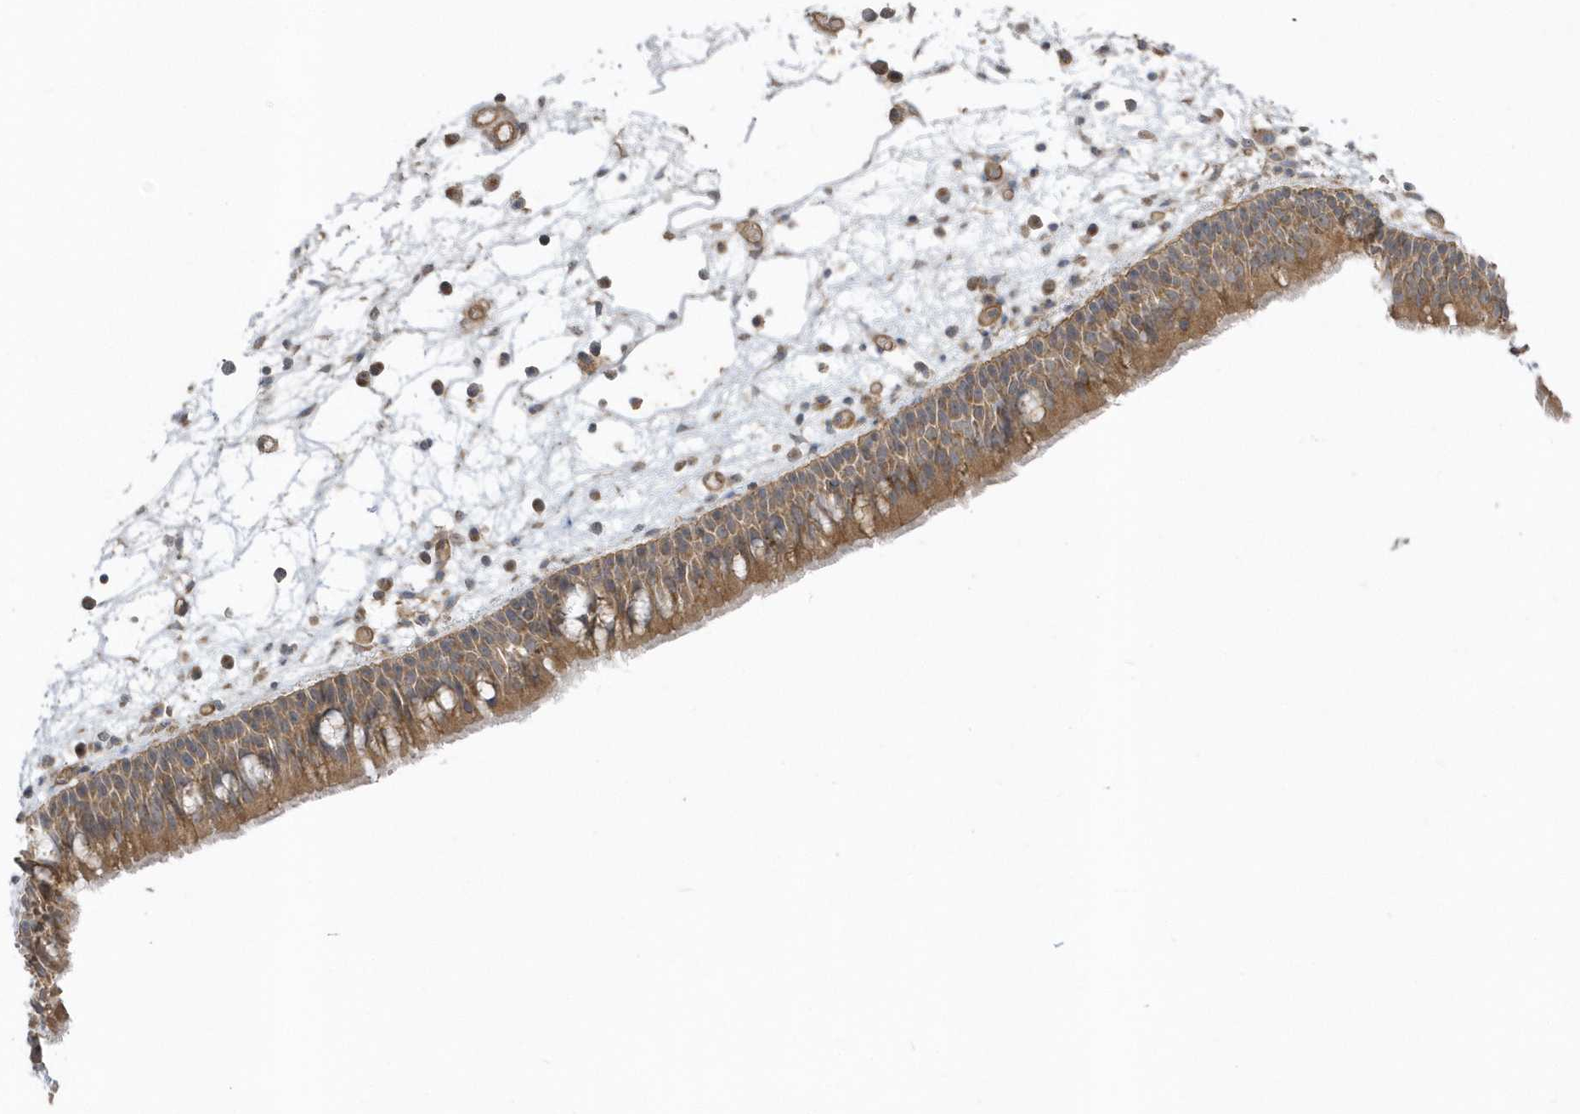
{"staining": {"intensity": "moderate", "quantity": ">75%", "location": "cytoplasmic/membranous"}, "tissue": "nasopharynx", "cell_type": "Respiratory epithelial cells", "image_type": "normal", "snomed": [{"axis": "morphology", "description": "Normal tissue, NOS"}, {"axis": "morphology", "description": "Inflammation, NOS"}, {"axis": "morphology", "description": "Malignant melanoma, Metastatic site"}, {"axis": "topography", "description": "Nasopharynx"}], "caption": "Respiratory epithelial cells display medium levels of moderate cytoplasmic/membranous expression in about >75% of cells in normal nasopharynx.", "gene": "ACTR1A", "patient": {"sex": "male", "age": 70}}